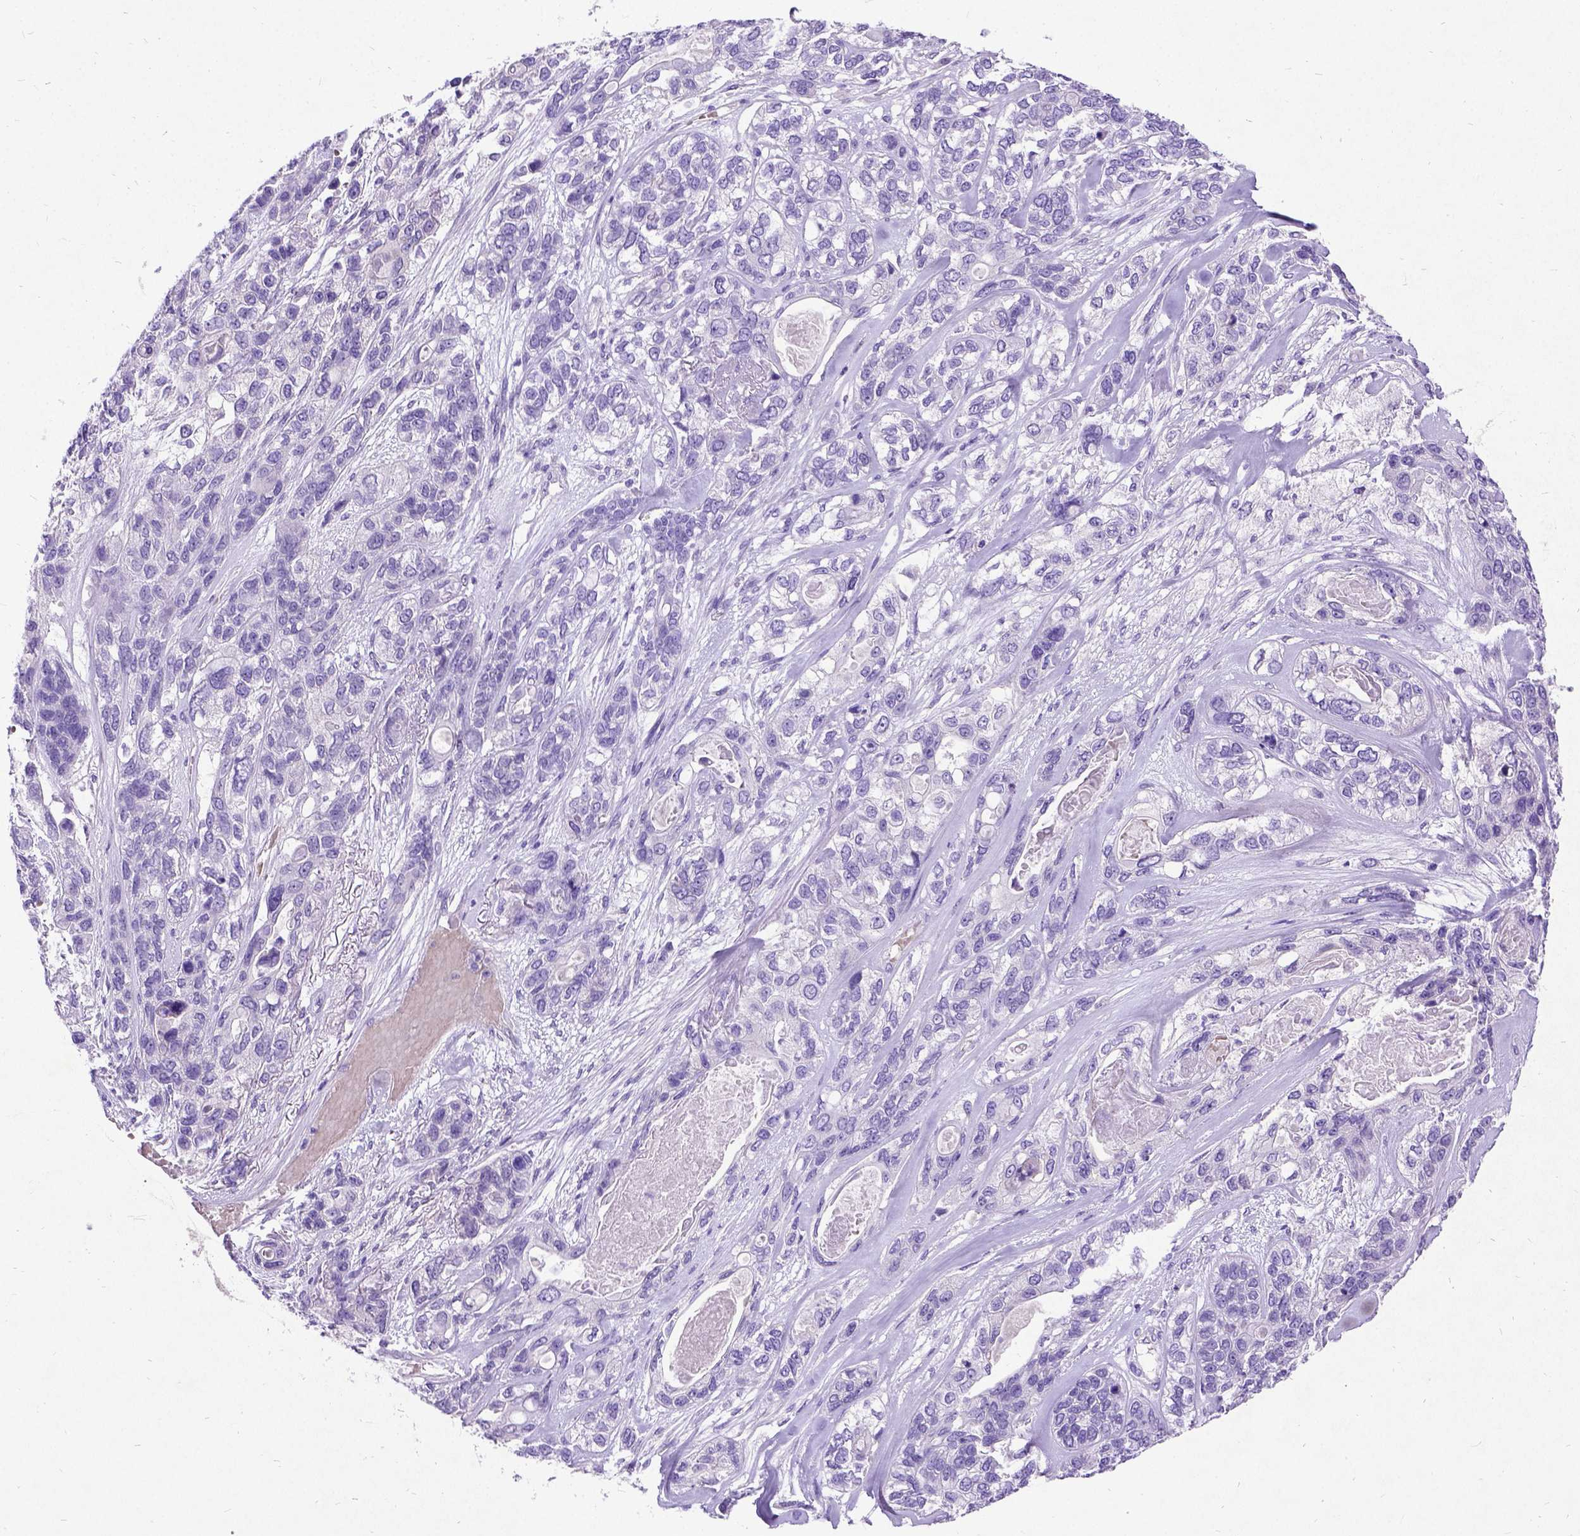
{"staining": {"intensity": "negative", "quantity": "none", "location": "none"}, "tissue": "lung cancer", "cell_type": "Tumor cells", "image_type": "cancer", "snomed": [{"axis": "morphology", "description": "Squamous cell carcinoma, NOS"}, {"axis": "topography", "description": "Lung"}], "caption": "Tumor cells are negative for brown protein staining in lung cancer.", "gene": "NEUROD4", "patient": {"sex": "female", "age": 70}}